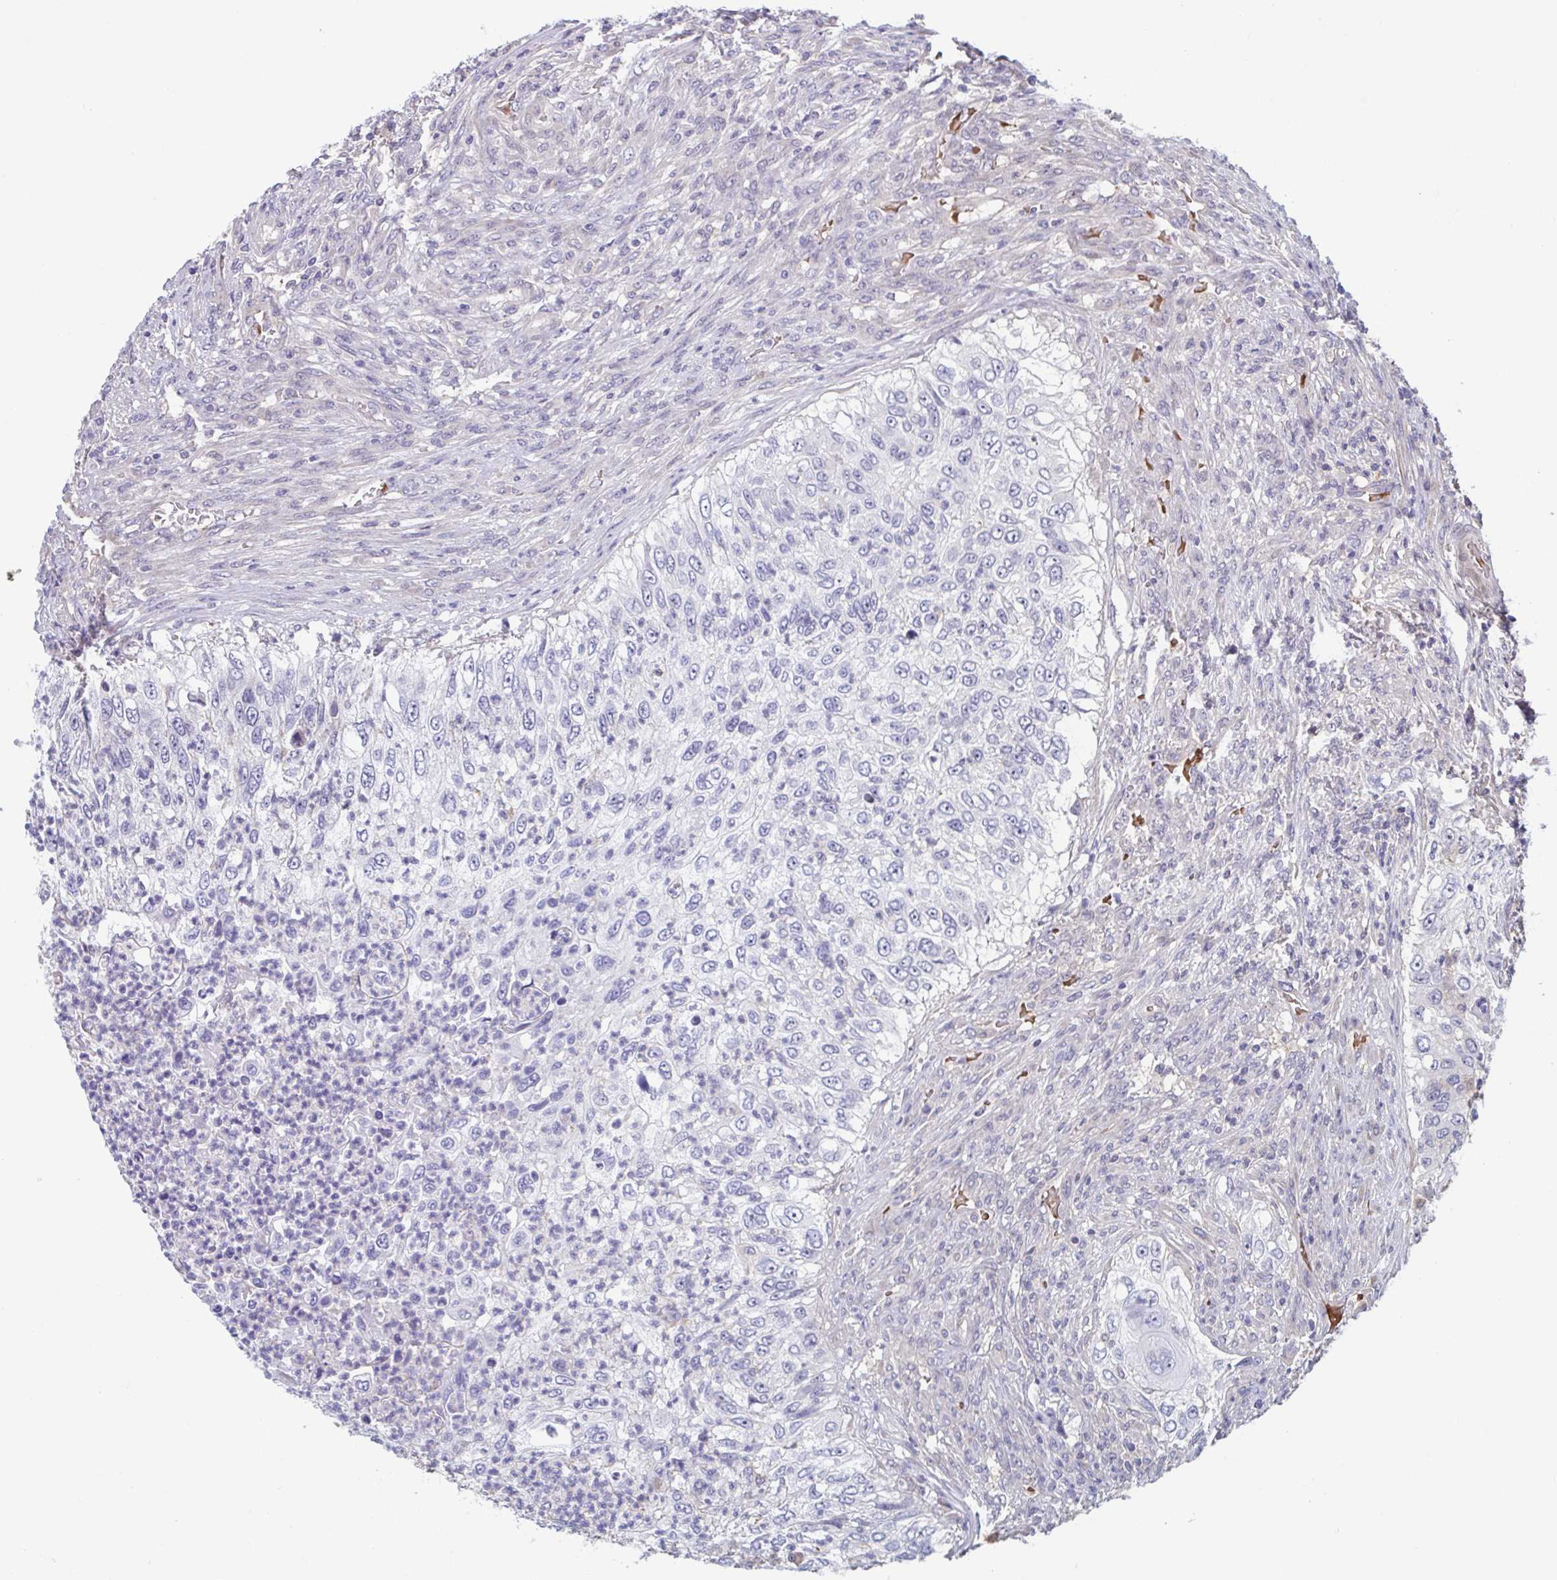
{"staining": {"intensity": "negative", "quantity": "none", "location": "none"}, "tissue": "urothelial cancer", "cell_type": "Tumor cells", "image_type": "cancer", "snomed": [{"axis": "morphology", "description": "Urothelial carcinoma, High grade"}, {"axis": "topography", "description": "Urinary bladder"}], "caption": "Protein analysis of urothelial cancer exhibits no significant staining in tumor cells.", "gene": "LRRC38", "patient": {"sex": "female", "age": 60}}